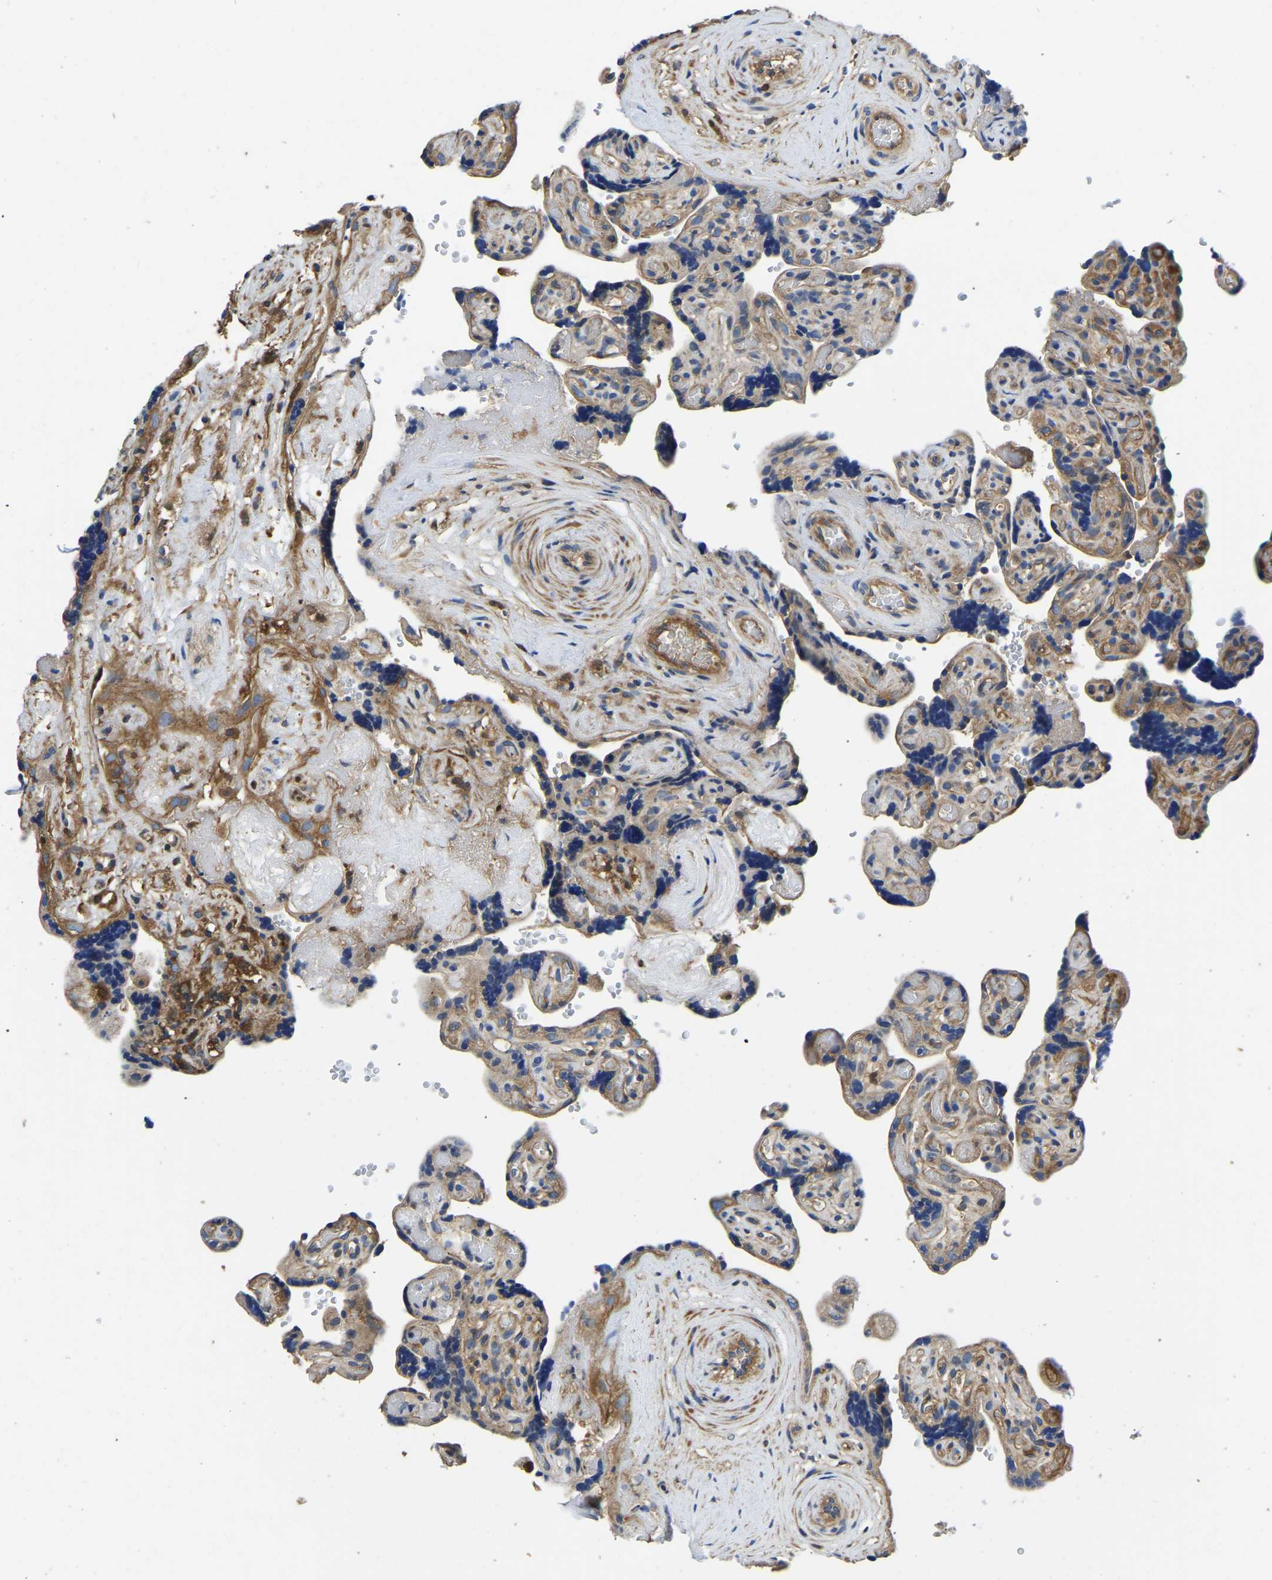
{"staining": {"intensity": "moderate", "quantity": ">75%", "location": "cytoplasmic/membranous"}, "tissue": "placenta", "cell_type": "Decidual cells", "image_type": "normal", "snomed": [{"axis": "morphology", "description": "Normal tissue, NOS"}, {"axis": "topography", "description": "Placenta"}], "caption": "Placenta stained with IHC displays moderate cytoplasmic/membranous staining in about >75% of decidual cells.", "gene": "STAT2", "patient": {"sex": "female", "age": 30}}